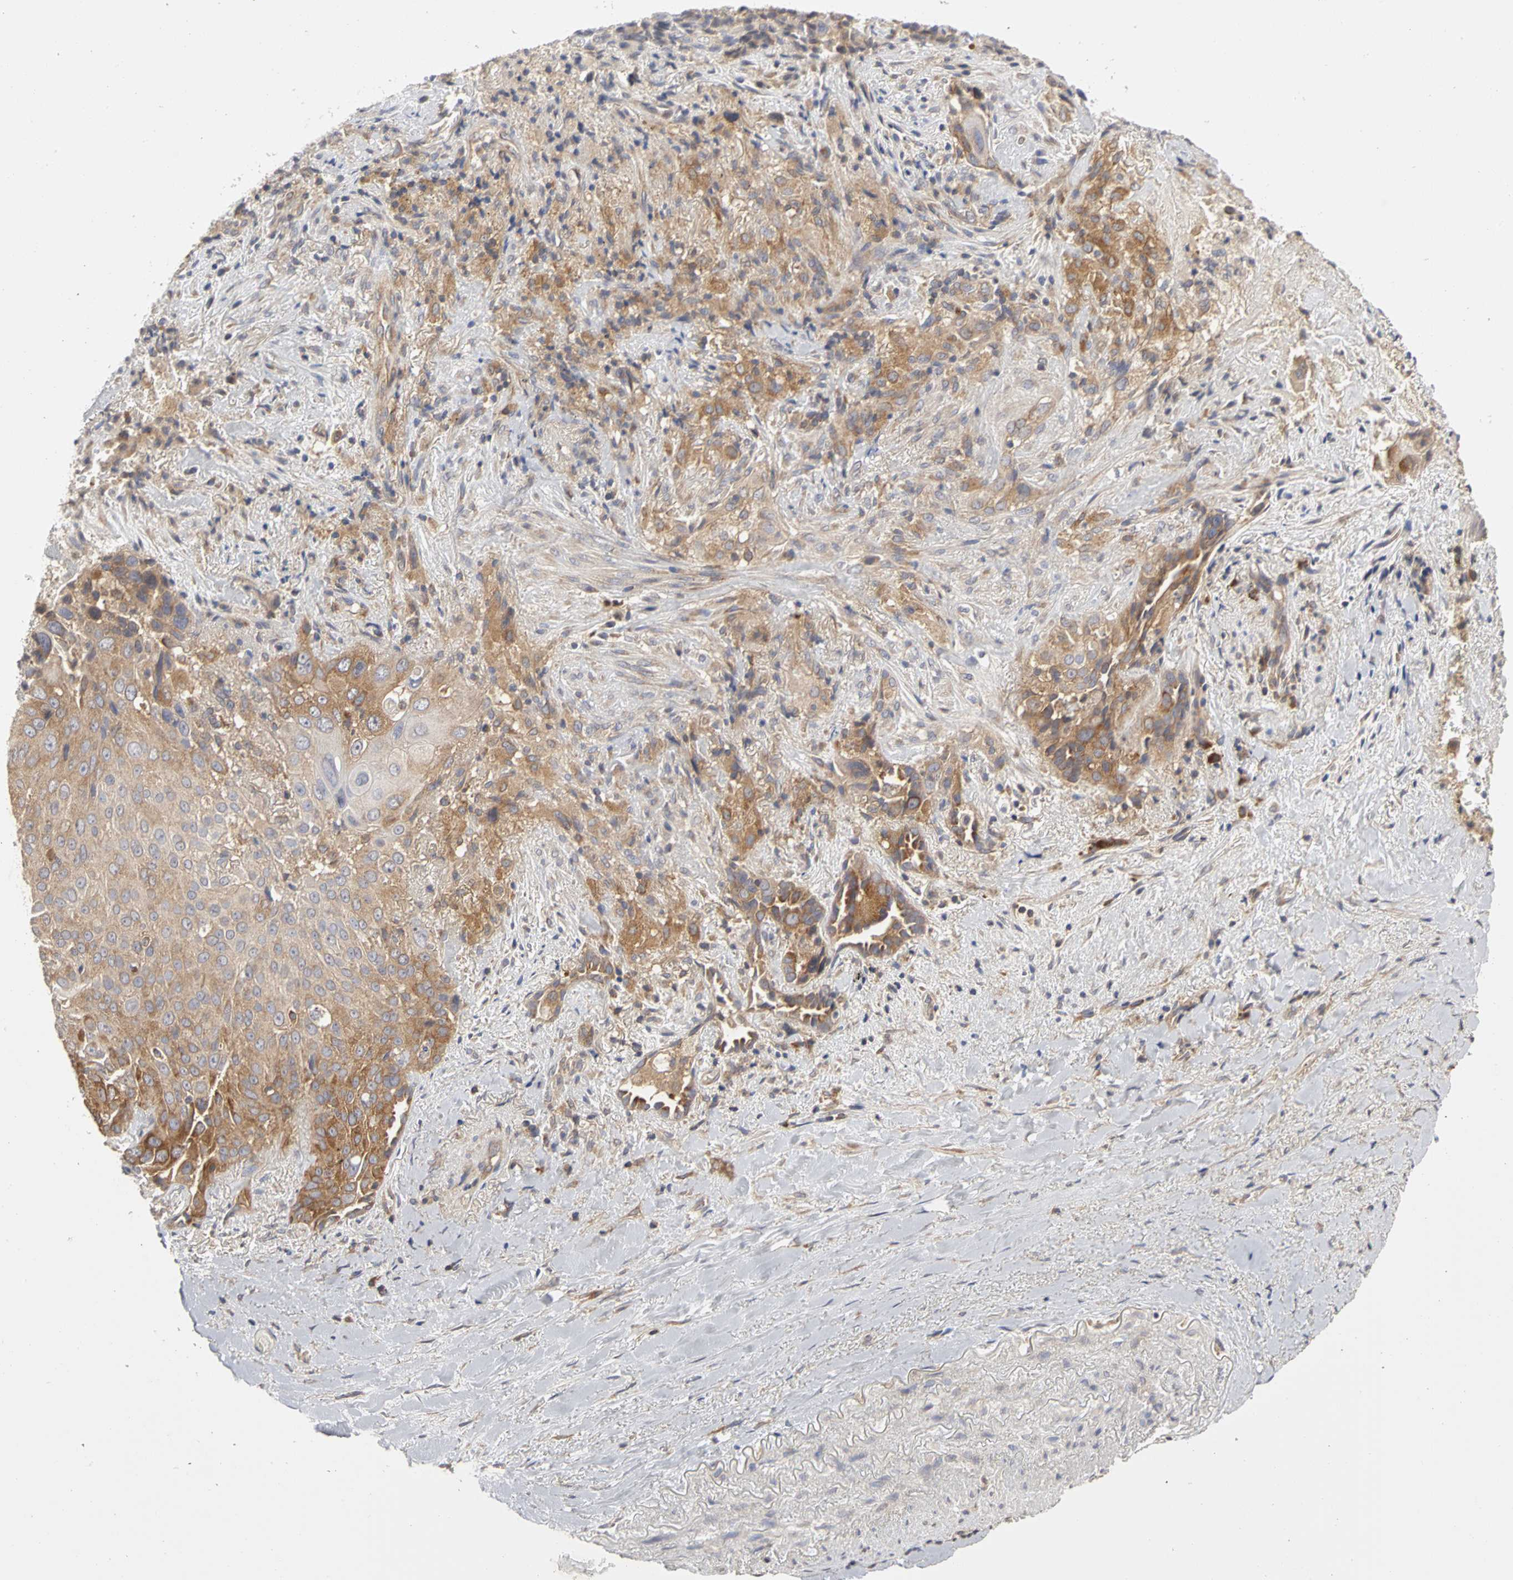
{"staining": {"intensity": "moderate", "quantity": ">75%", "location": "cytoplasmic/membranous"}, "tissue": "lung cancer", "cell_type": "Tumor cells", "image_type": "cancer", "snomed": [{"axis": "morphology", "description": "Squamous cell carcinoma, NOS"}, {"axis": "topography", "description": "Lung"}], "caption": "This image exhibits lung squamous cell carcinoma stained with immunohistochemistry (IHC) to label a protein in brown. The cytoplasmic/membranous of tumor cells show moderate positivity for the protein. Nuclei are counter-stained blue.", "gene": "IRAK1", "patient": {"sex": "male", "age": 54}}